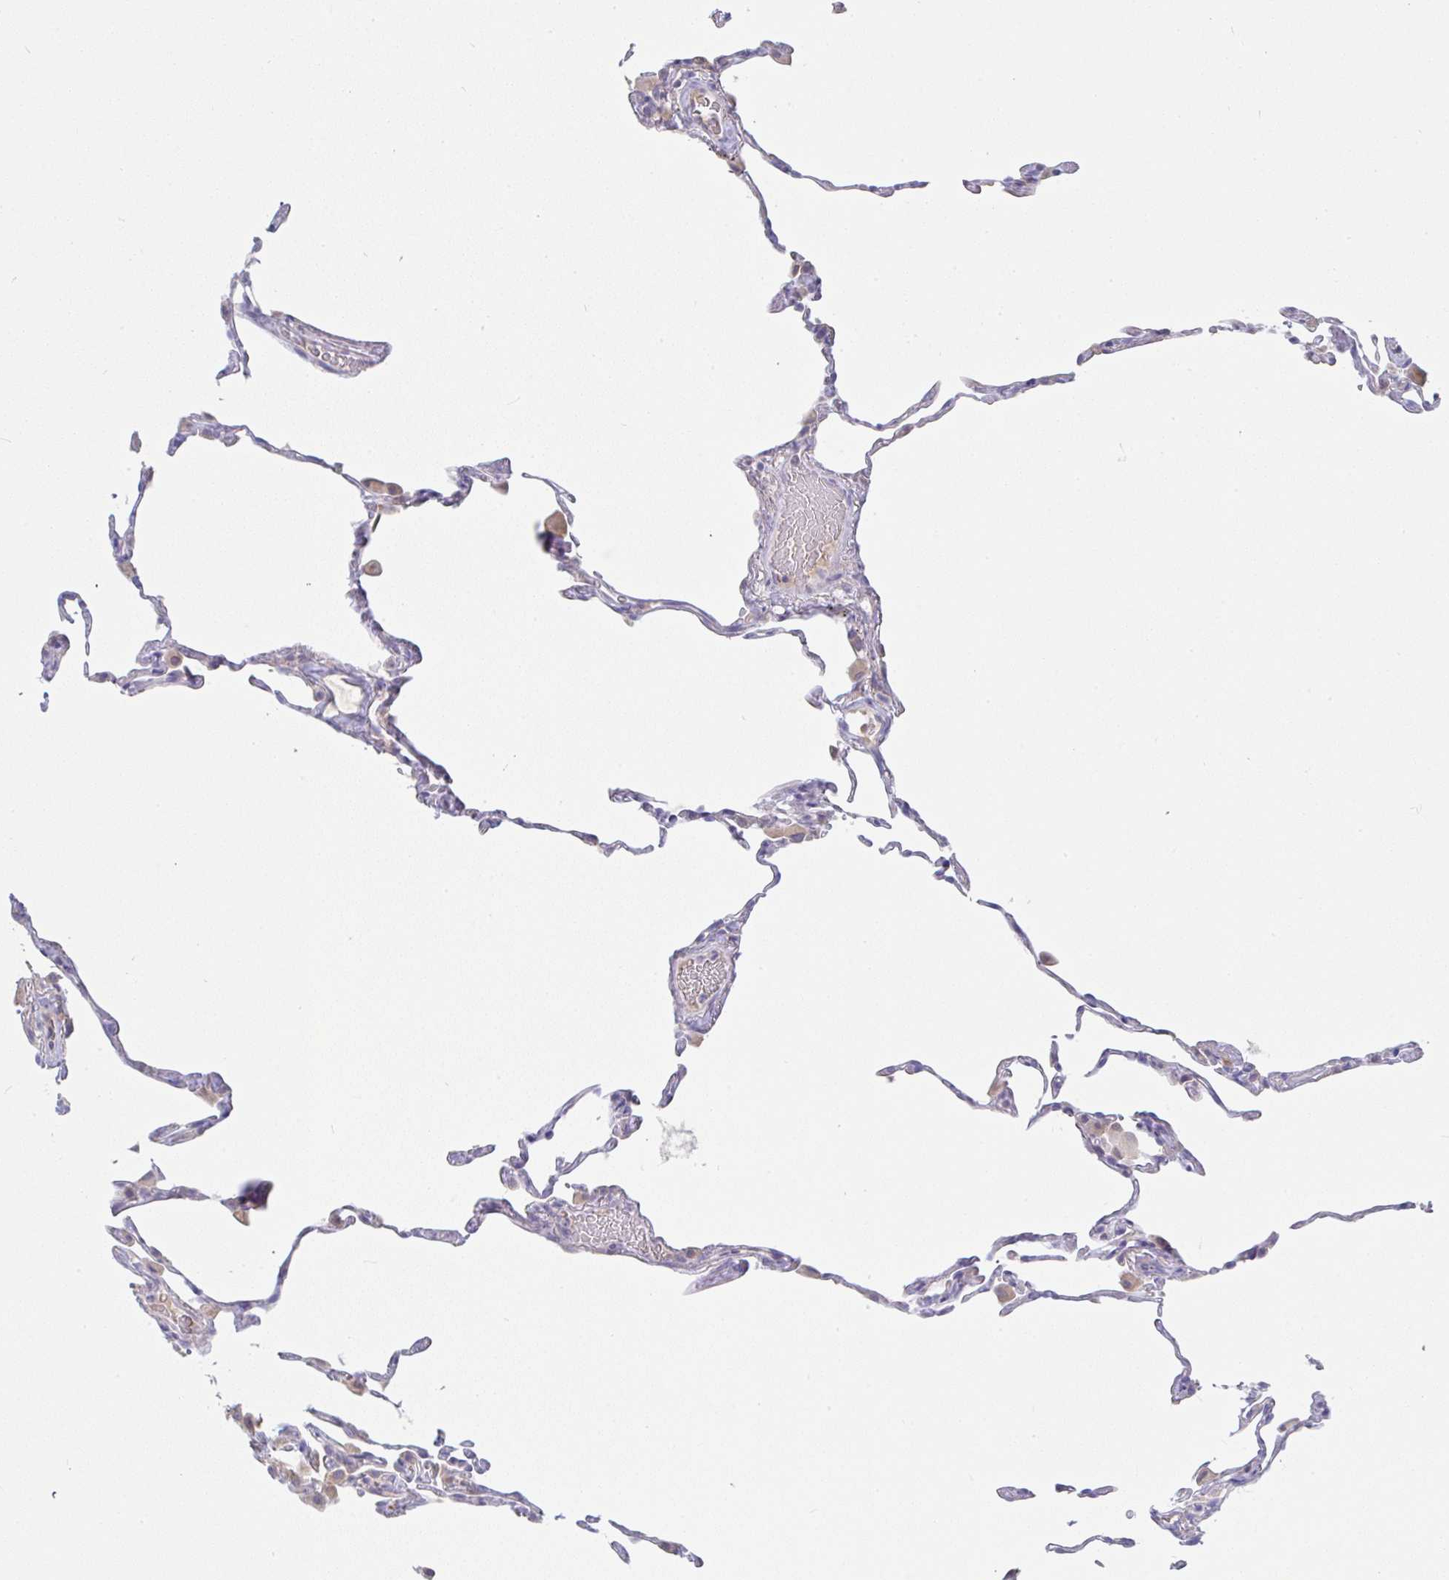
{"staining": {"intensity": "negative", "quantity": "none", "location": "none"}, "tissue": "lung", "cell_type": "Alveolar cells", "image_type": "normal", "snomed": [{"axis": "morphology", "description": "Normal tissue, NOS"}, {"axis": "topography", "description": "Lung"}], "caption": "Lung stained for a protein using immunohistochemistry (IHC) exhibits no positivity alveolar cells.", "gene": "DERL2", "patient": {"sex": "female", "age": 57}}